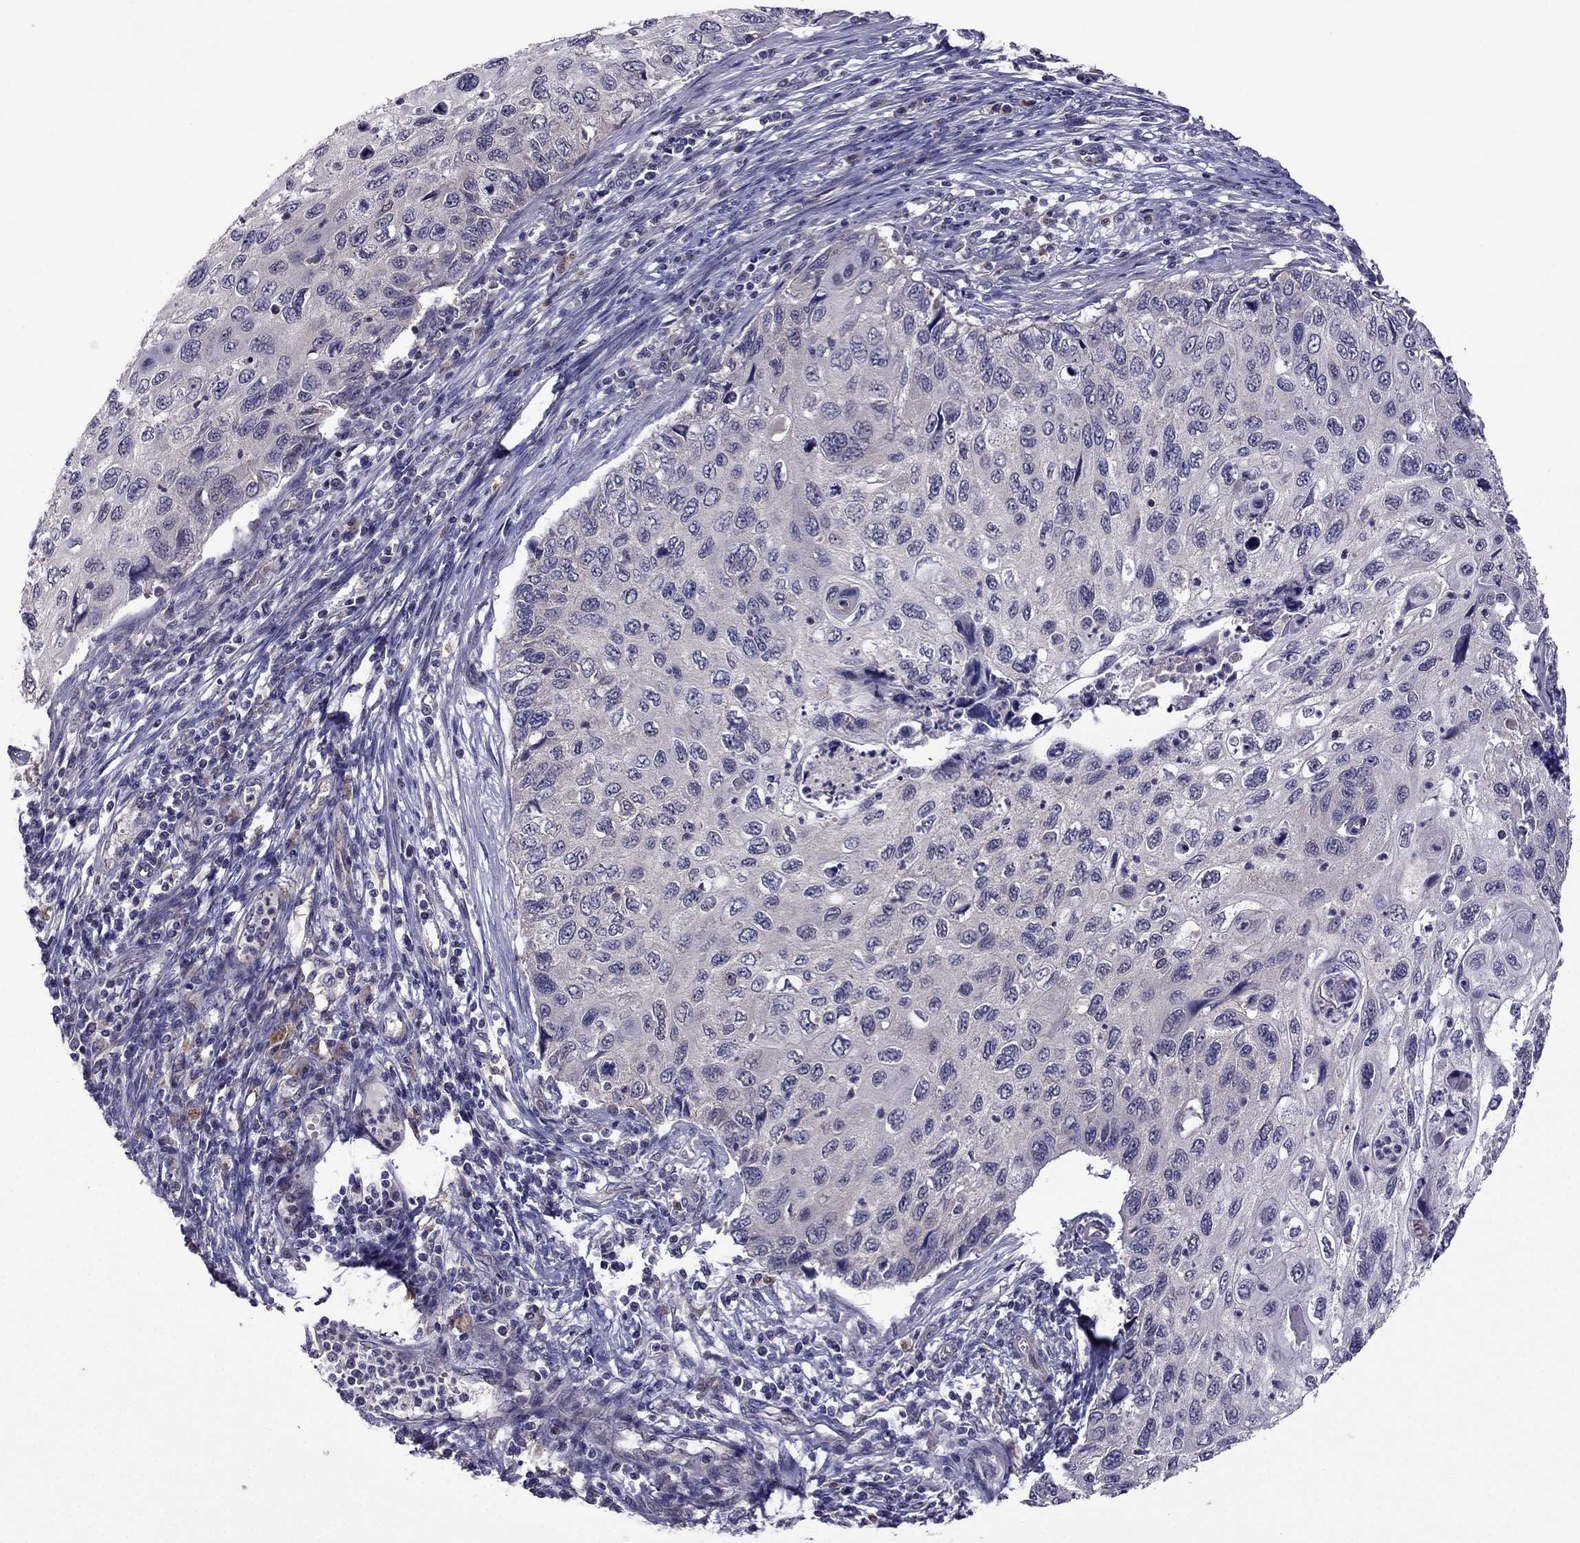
{"staining": {"intensity": "negative", "quantity": "none", "location": "none"}, "tissue": "cervical cancer", "cell_type": "Tumor cells", "image_type": "cancer", "snomed": [{"axis": "morphology", "description": "Squamous cell carcinoma, NOS"}, {"axis": "topography", "description": "Cervix"}], "caption": "This is a micrograph of immunohistochemistry staining of cervical cancer (squamous cell carcinoma), which shows no positivity in tumor cells.", "gene": "CDK5", "patient": {"sex": "female", "age": 70}}